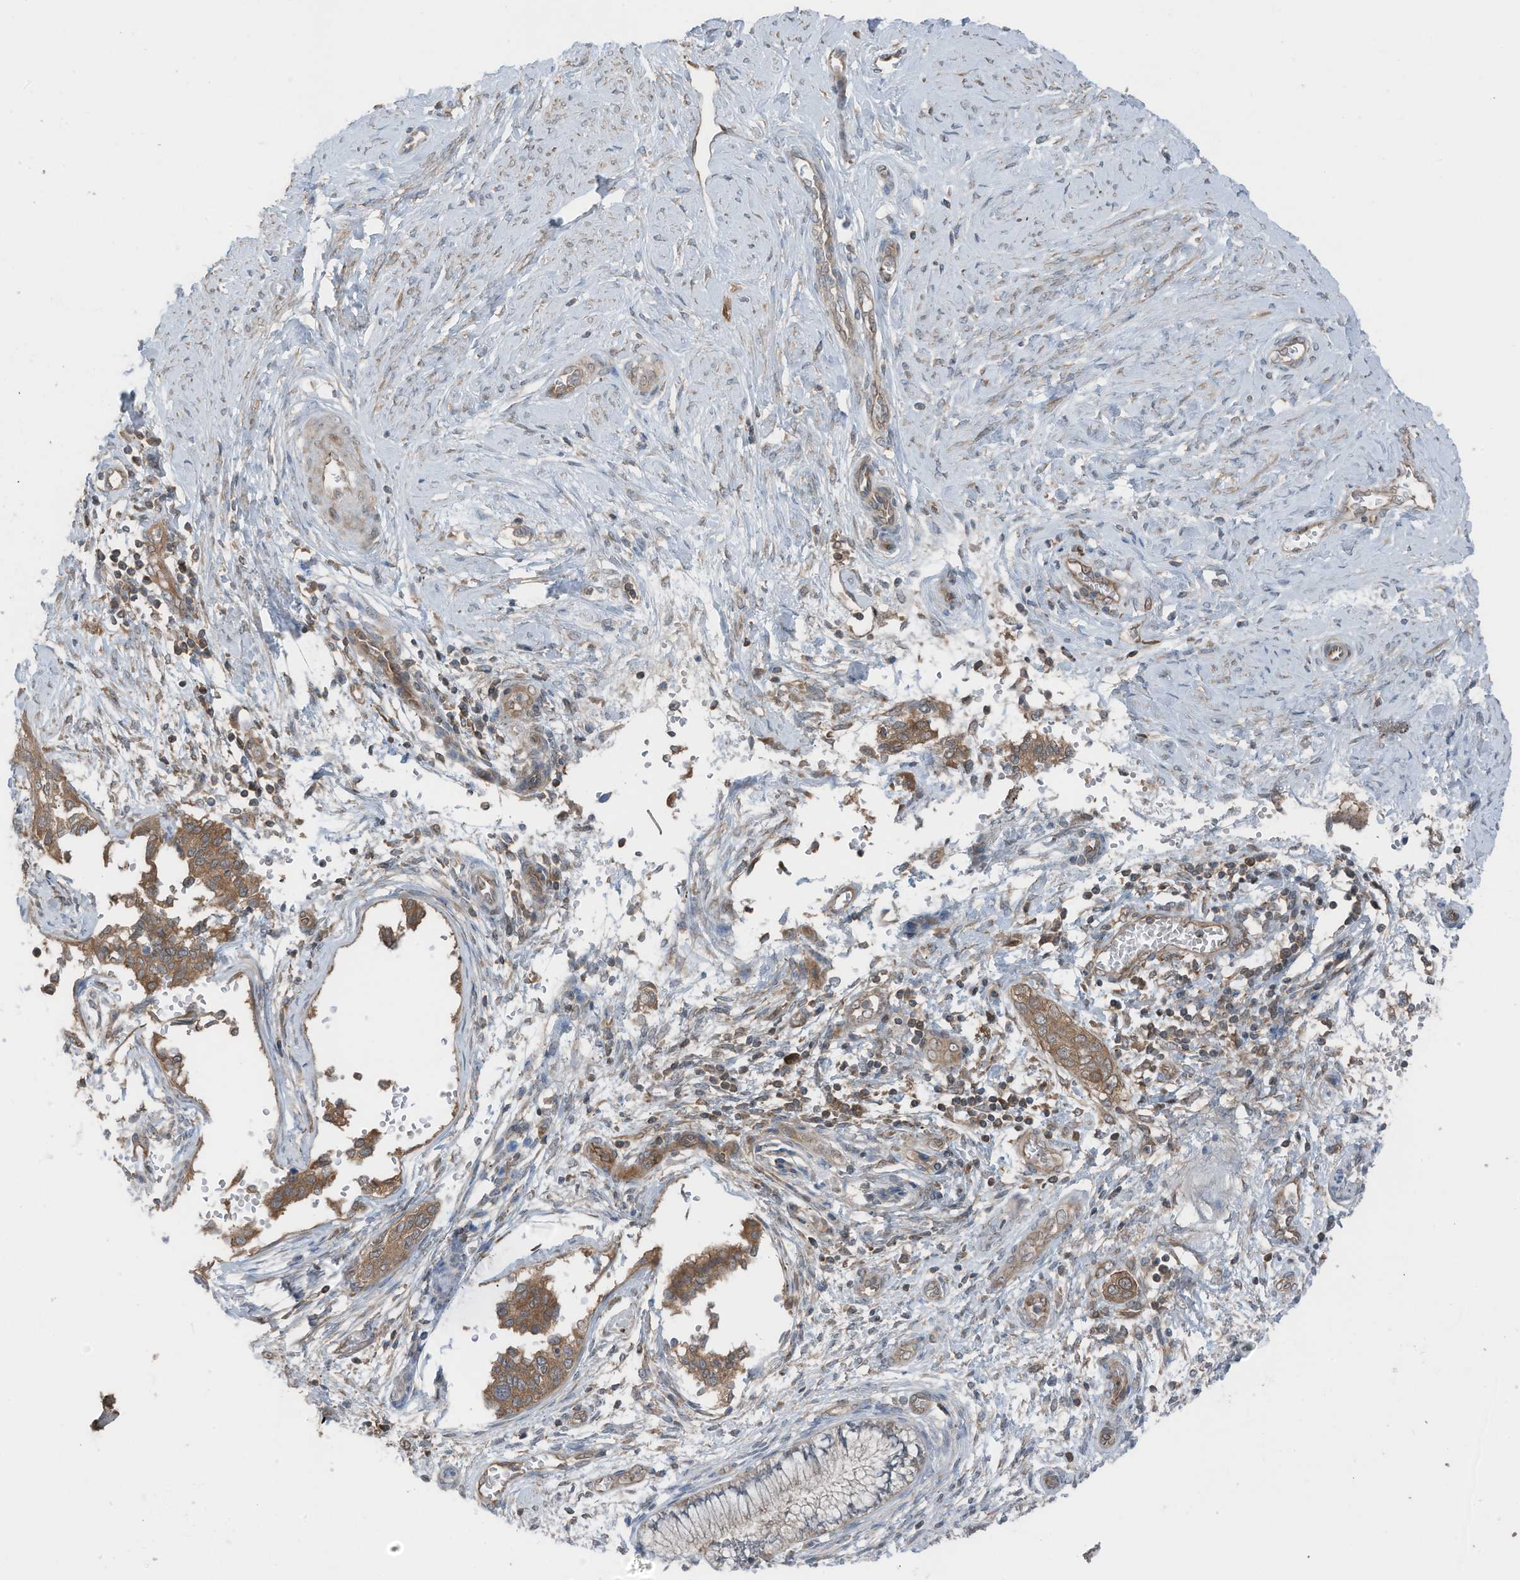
{"staining": {"intensity": "moderate", "quantity": "25%-75%", "location": "cytoplasmic/membranous"}, "tissue": "cervical cancer", "cell_type": "Tumor cells", "image_type": "cancer", "snomed": [{"axis": "morphology", "description": "Squamous cell carcinoma, NOS"}, {"axis": "topography", "description": "Cervix"}], "caption": "Protein expression analysis of cervical squamous cell carcinoma displays moderate cytoplasmic/membranous expression in approximately 25%-75% of tumor cells. Ihc stains the protein in brown and the nuclei are stained blue.", "gene": "TXNDC9", "patient": {"sex": "female", "age": 37}}